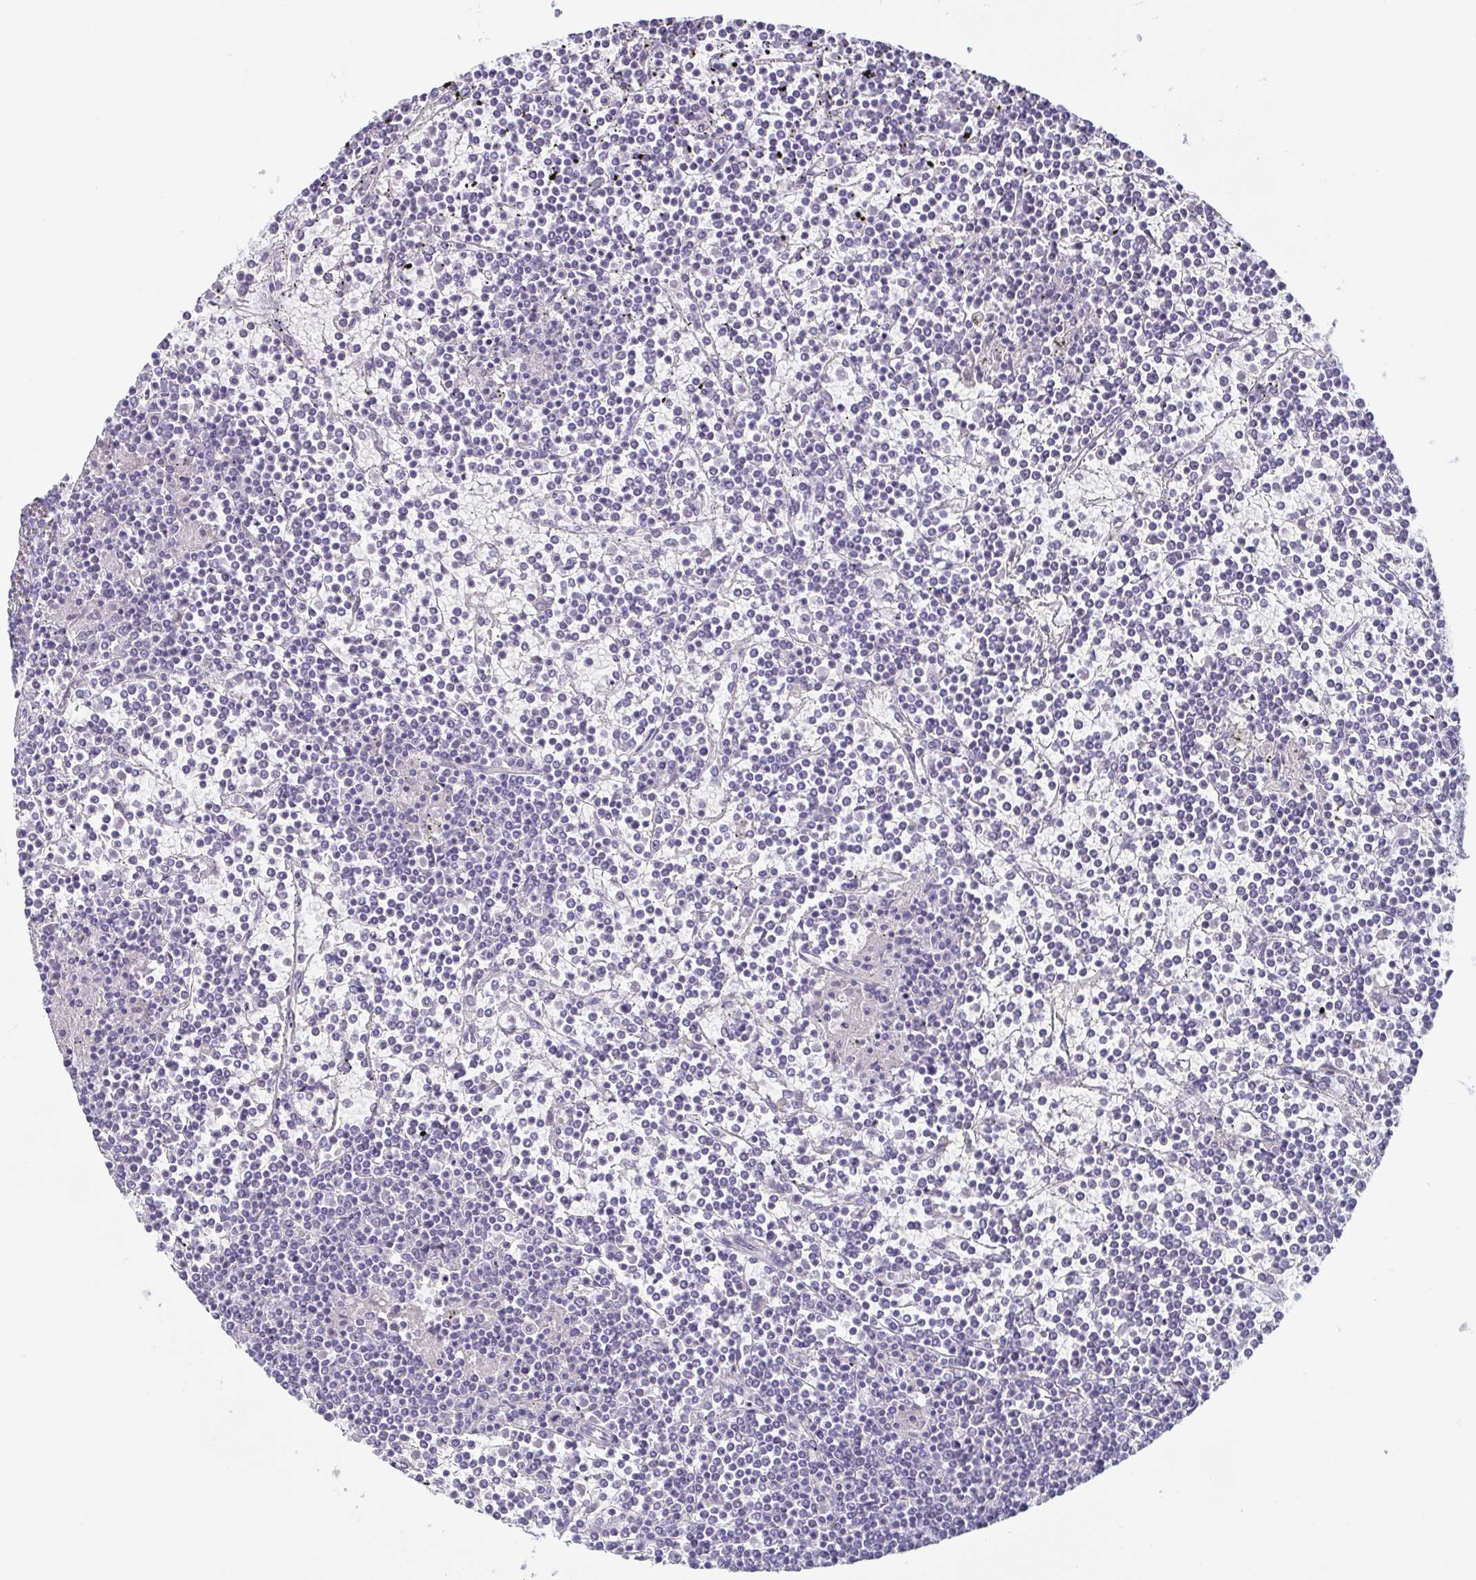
{"staining": {"intensity": "negative", "quantity": "none", "location": "none"}, "tissue": "lymphoma", "cell_type": "Tumor cells", "image_type": "cancer", "snomed": [{"axis": "morphology", "description": "Malignant lymphoma, non-Hodgkin's type, Low grade"}, {"axis": "topography", "description": "Spleen"}], "caption": "Lymphoma was stained to show a protein in brown. There is no significant positivity in tumor cells.", "gene": "TAGLN3", "patient": {"sex": "female", "age": 19}}